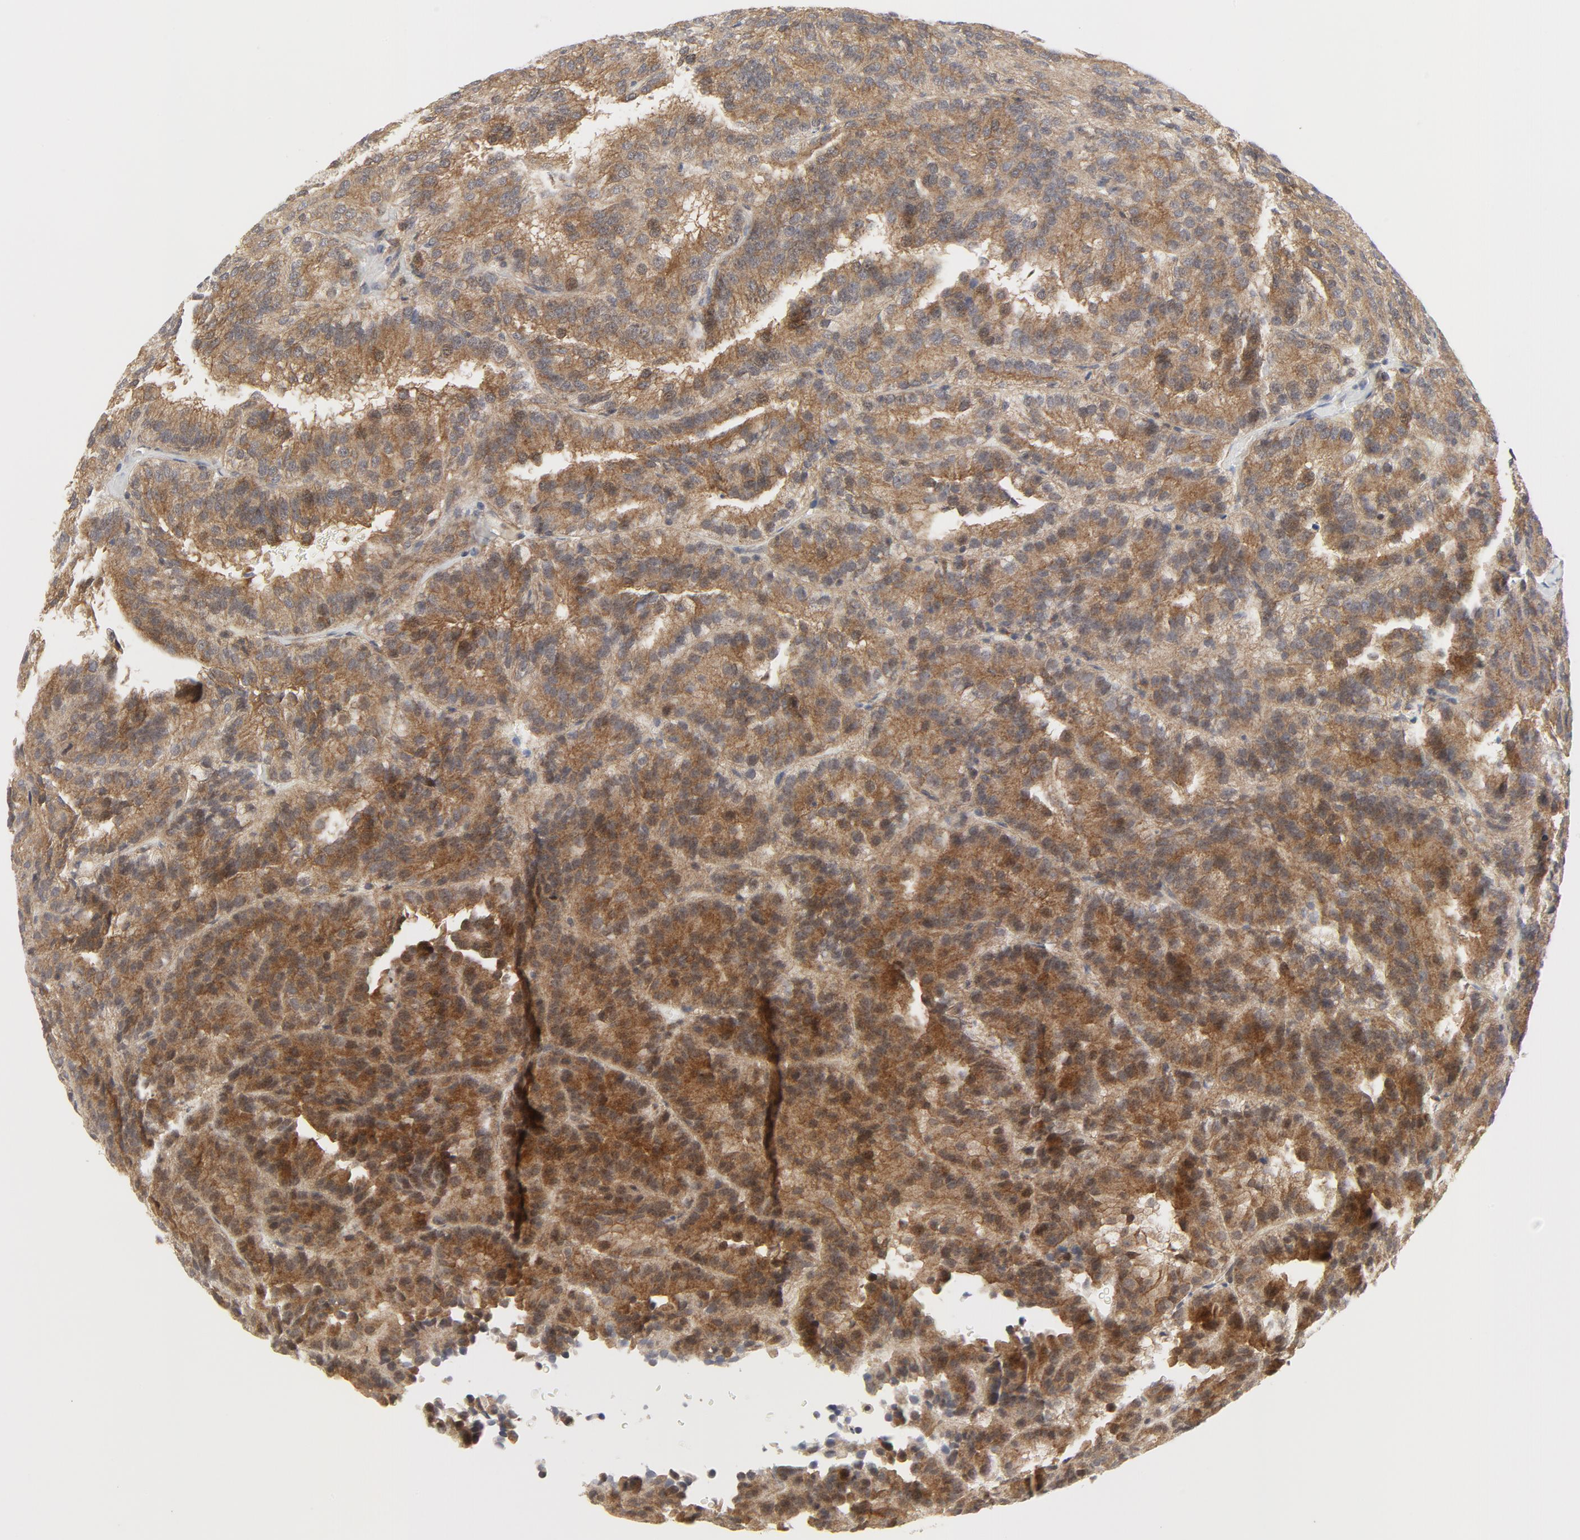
{"staining": {"intensity": "moderate", "quantity": ">75%", "location": "cytoplasmic/membranous"}, "tissue": "renal cancer", "cell_type": "Tumor cells", "image_type": "cancer", "snomed": [{"axis": "morphology", "description": "Adenocarcinoma, NOS"}, {"axis": "topography", "description": "Kidney"}], "caption": "Immunohistochemical staining of human renal cancer reveals medium levels of moderate cytoplasmic/membranous protein positivity in about >75% of tumor cells. (DAB (3,3'-diaminobenzidine) IHC with brightfield microscopy, high magnification).", "gene": "MAP2K7", "patient": {"sex": "male", "age": 46}}